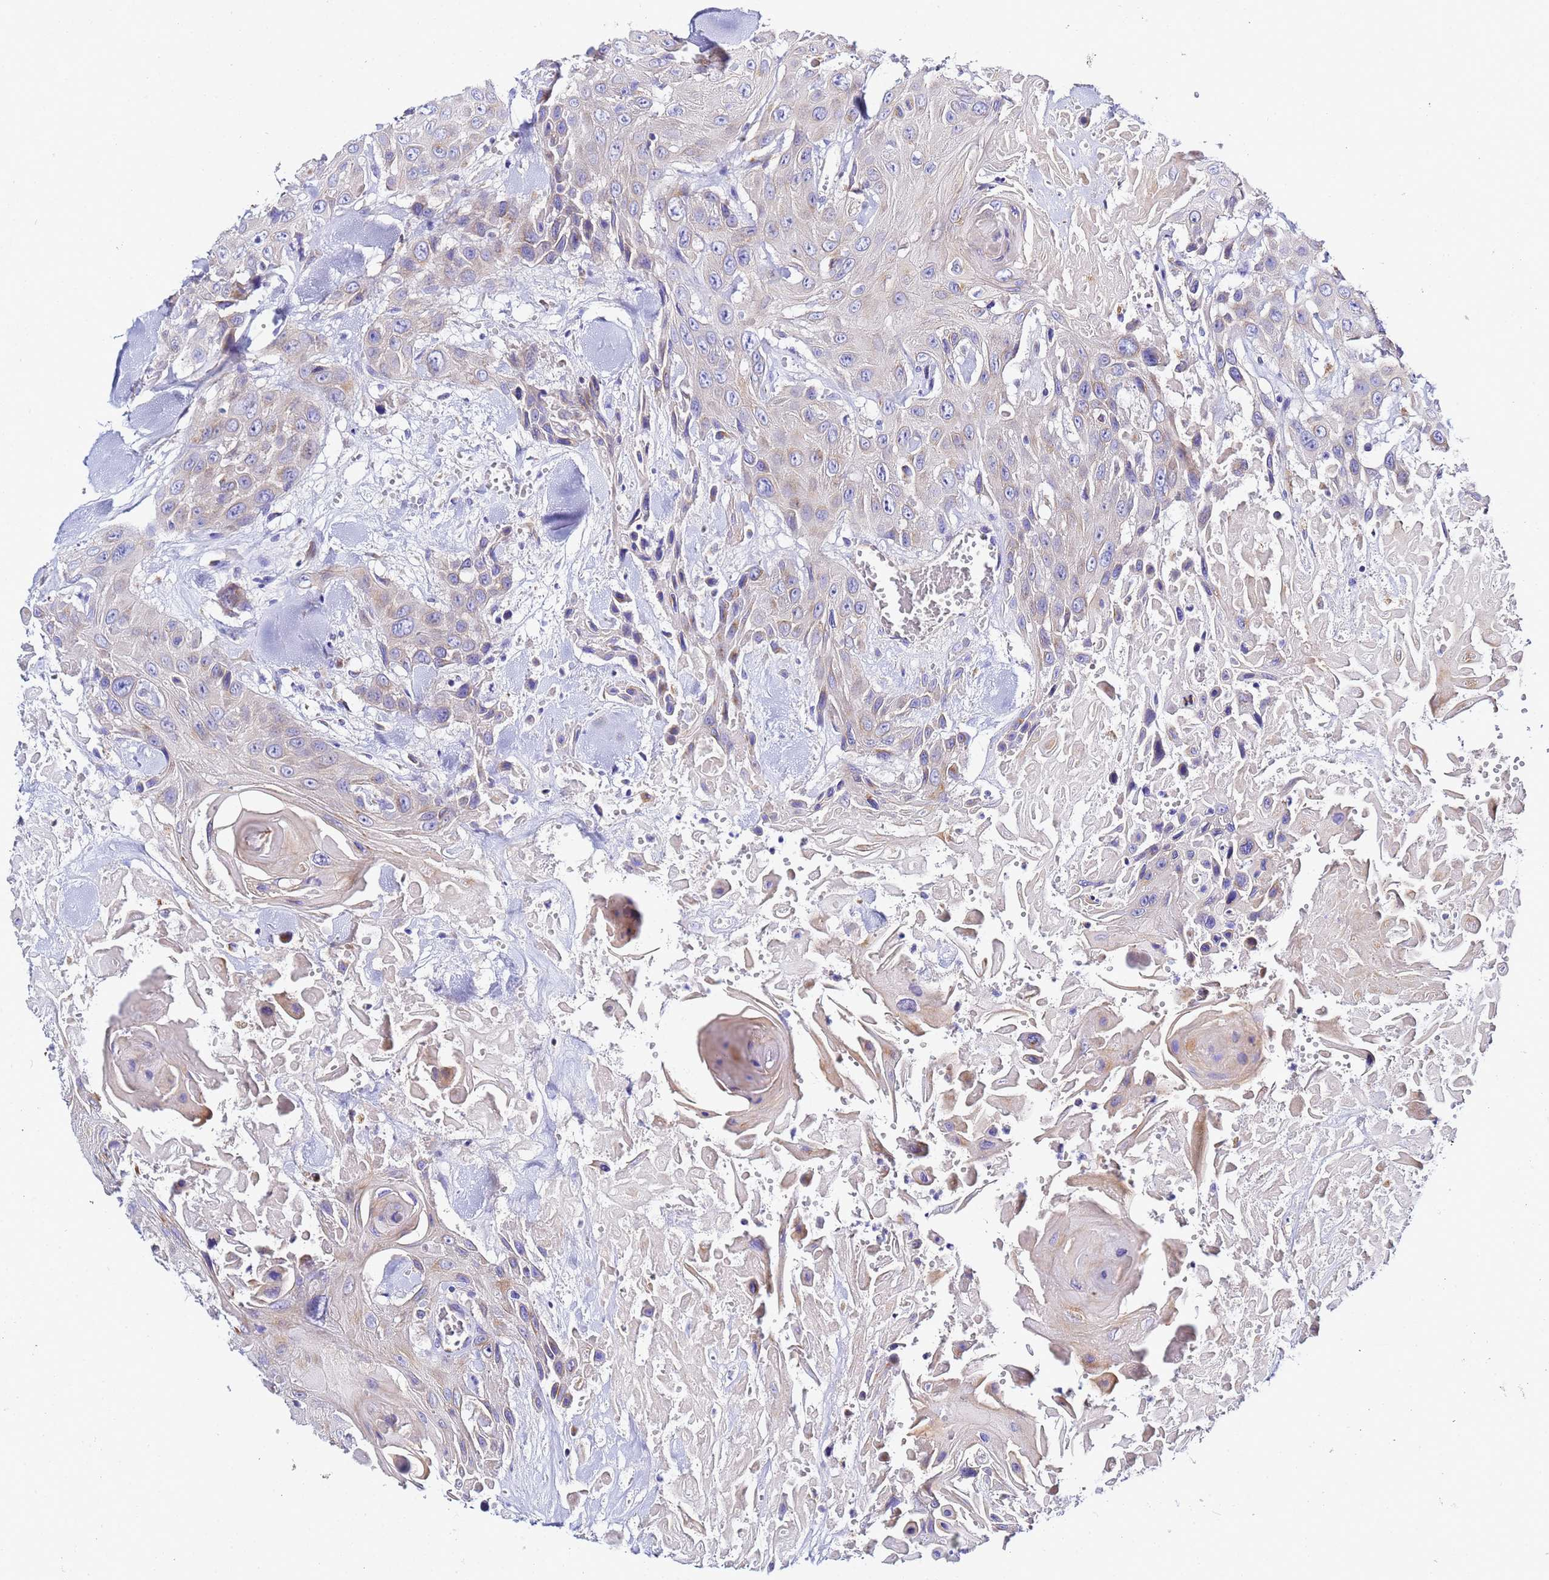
{"staining": {"intensity": "weak", "quantity": "<25%", "location": "cytoplasmic/membranous"}, "tissue": "head and neck cancer", "cell_type": "Tumor cells", "image_type": "cancer", "snomed": [{"axis": "morphology", "description": "Squamous cell carcinoma, NOS"}, {"axis": "topography", "description": "Head-Neck"}], "caption": "Tumor cells are negative for brown protein staining in squamous cell carcinoma (head and neck).", "gene": "VTI1B", "patient": {"sex": "male", "age": 81}}